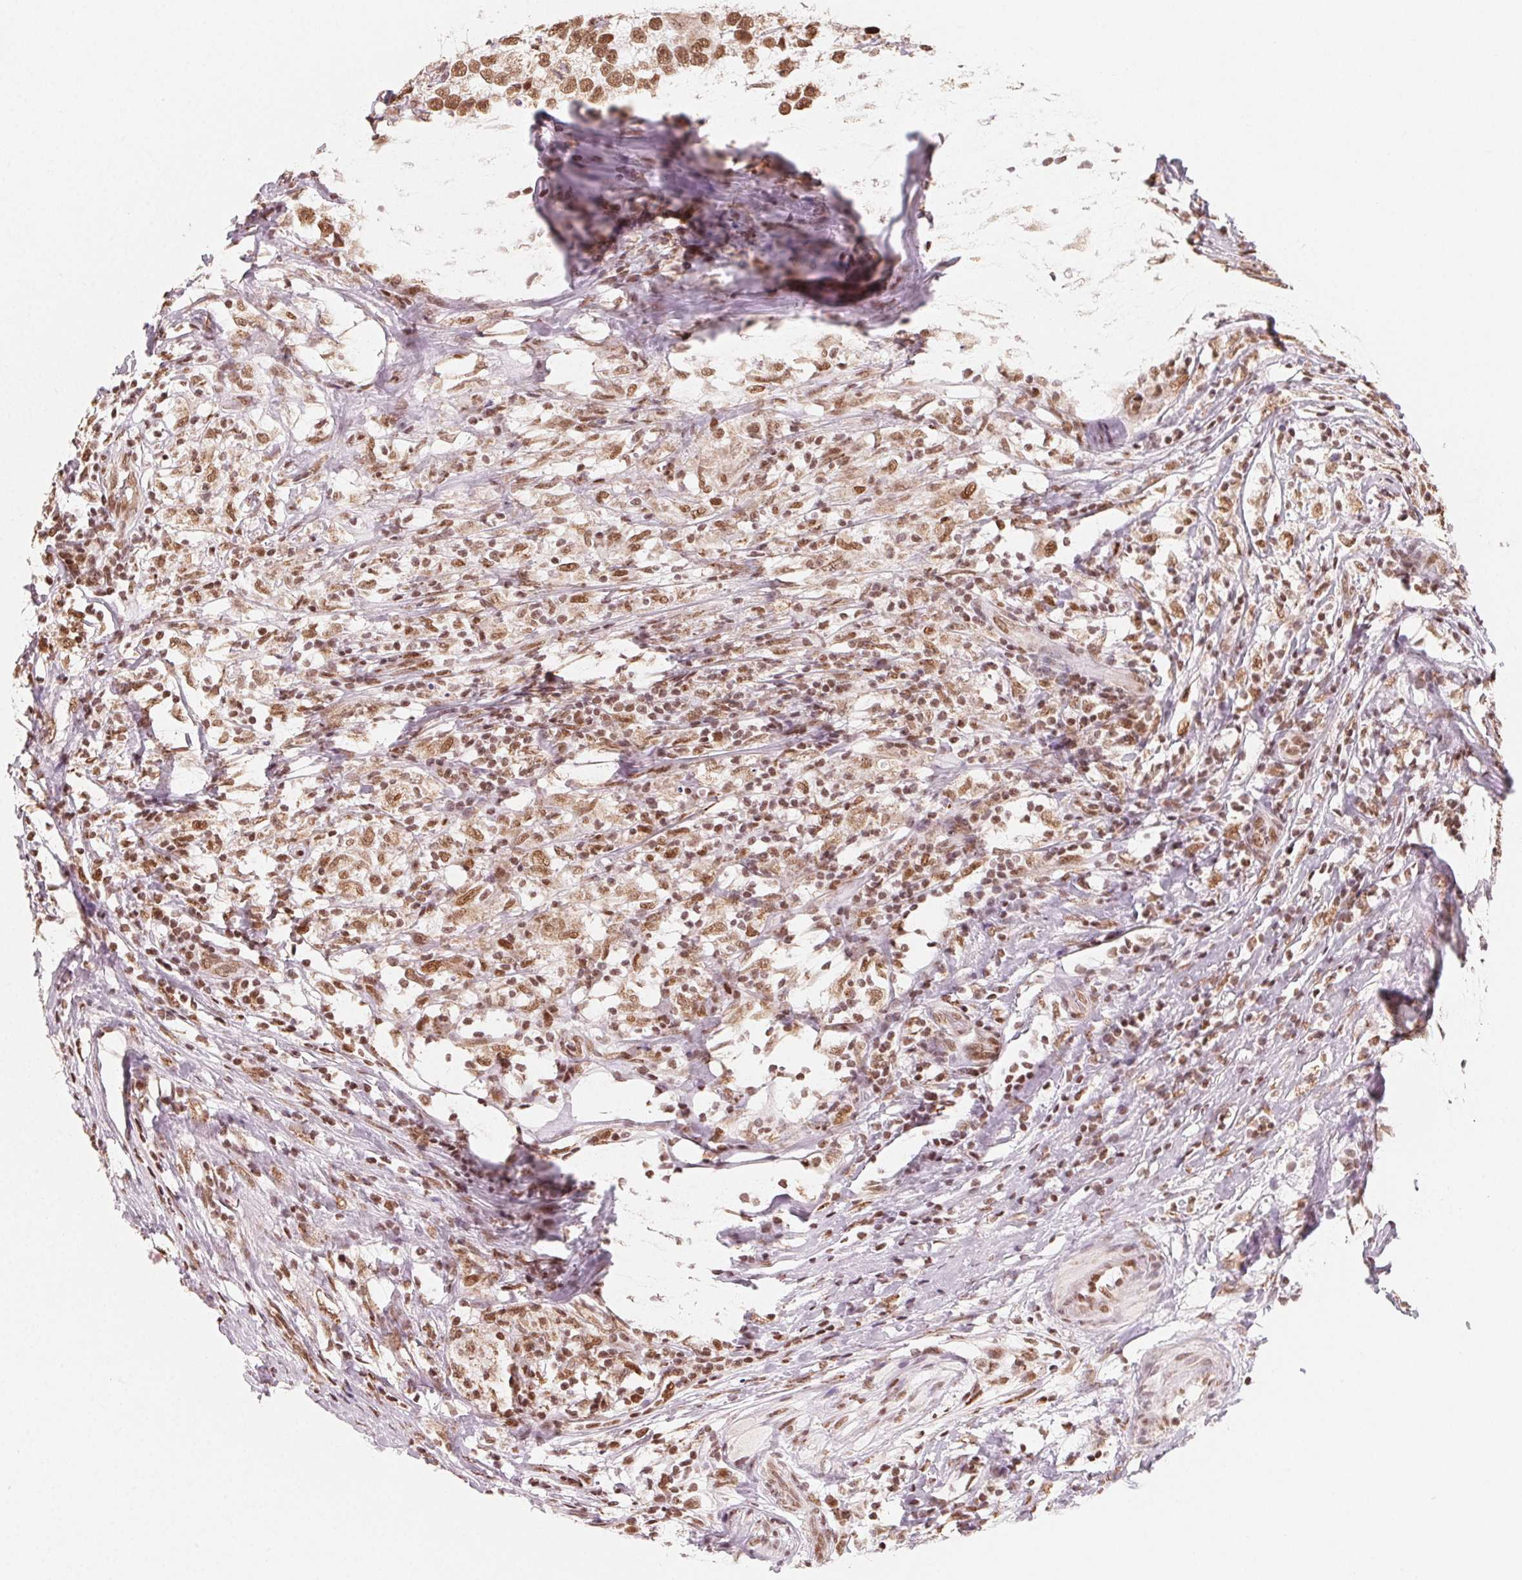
{"staining": {"intensity": "moderate", "quantity": ">75%", "location": "nuclear"}, "tissue": "testis cancer", "cell_type": "Tumor cells", "image_type": "cancer", "snomed": [{"axis": "morphology", "description": "Seminoma, NOS"}, {"axis": "topography", "description": "Testis"}], "caption": "Brown immunohistochemical staining in human testis cancer (seminoma) displays moderate nuclear staining in about >75% of tumor cells.", "gene": "TOPORS", "patient": {"sex": "male", "age": 46}}